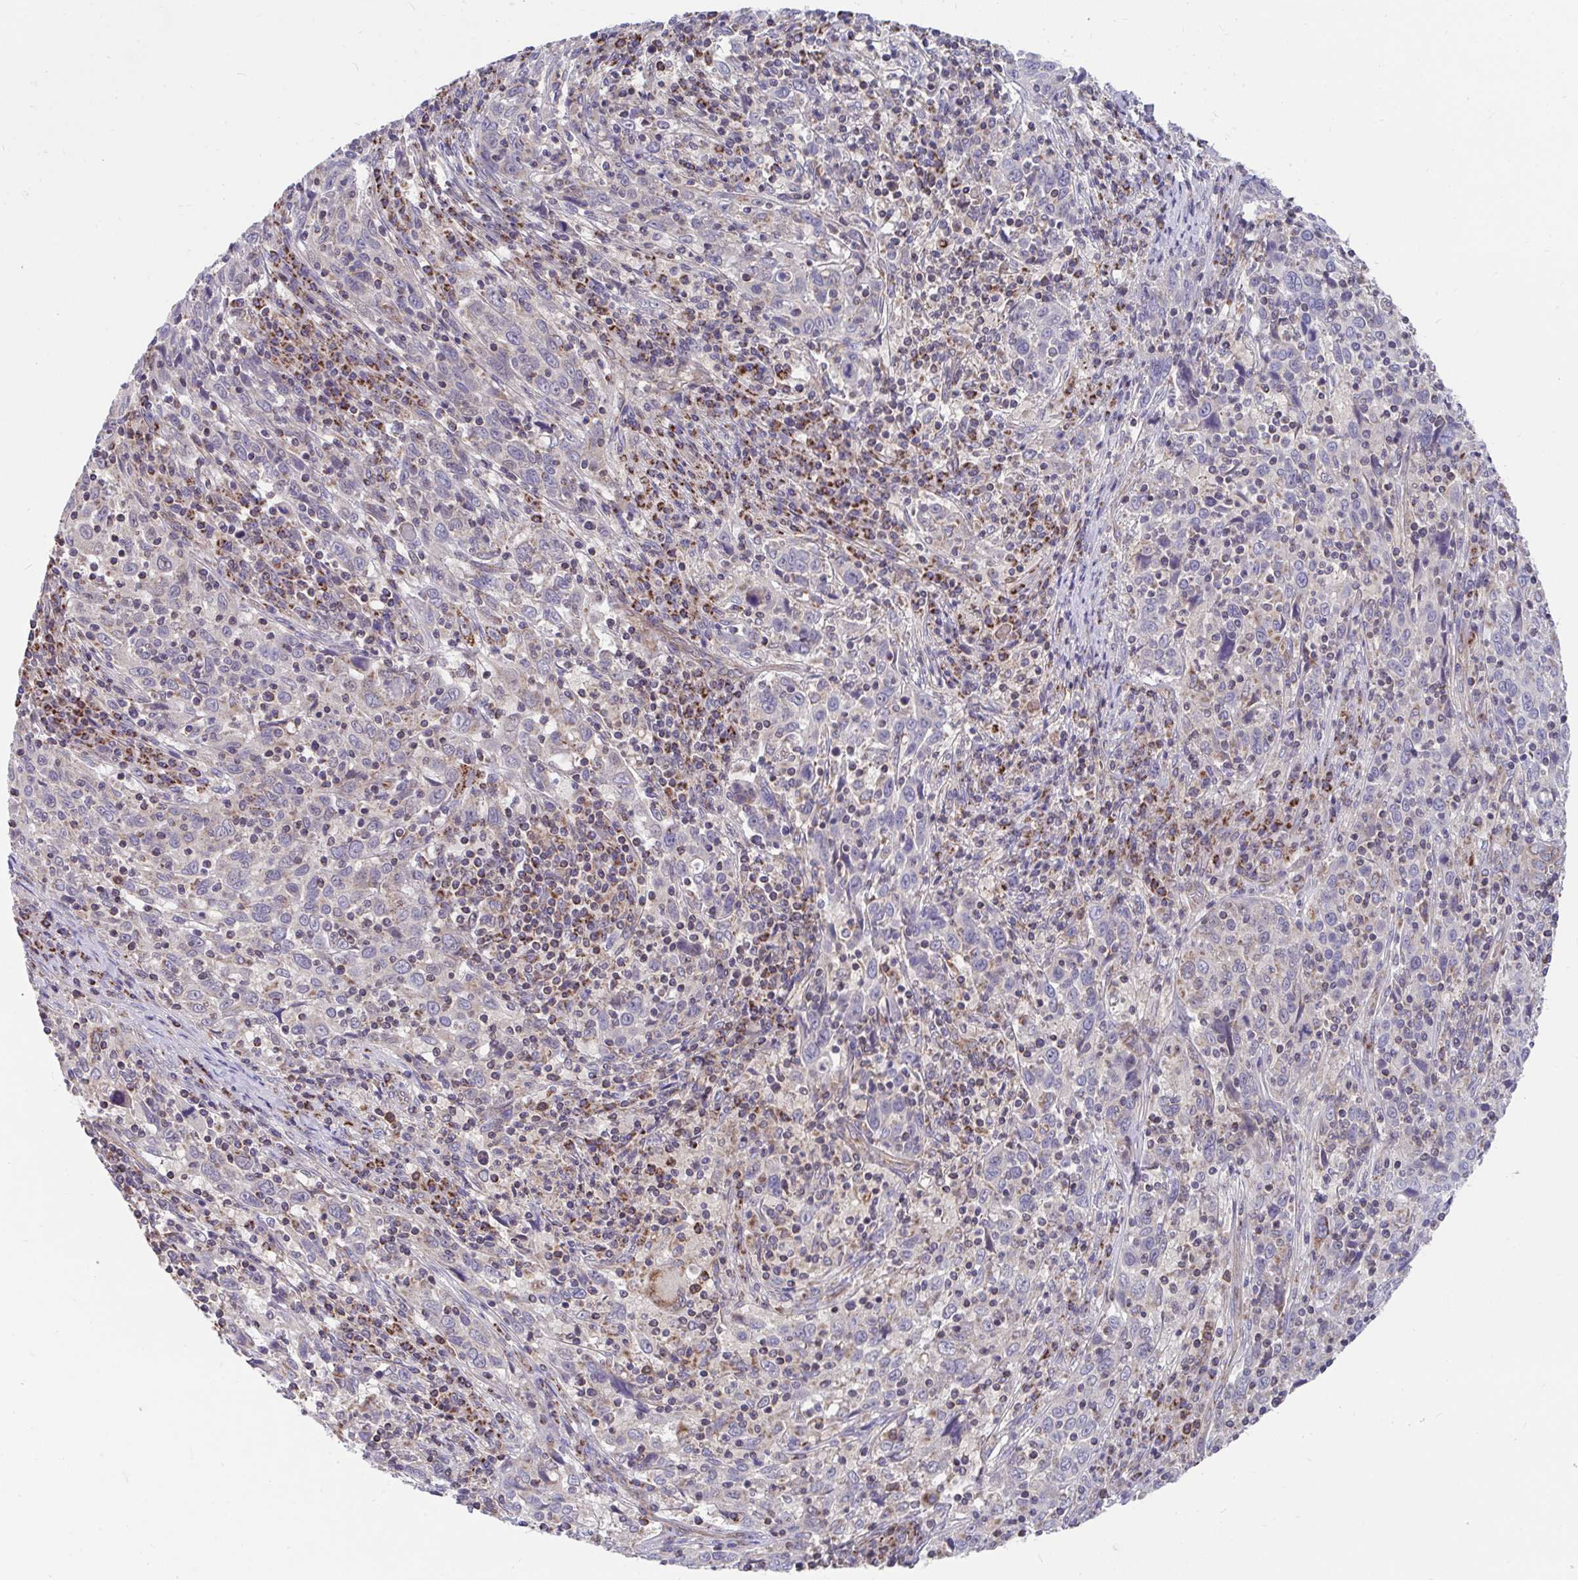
{"staining": {"intensity": "negative", "quantity": "none", "location": "none"}, "tissue": "cervical cancer", "cell_type": "Tumor cells", "image_type": "cancer", "snomed": [{"axis": "morphology", "description": "Squamous cell carcinoma, NOS"}, {"axis": "topography", "description": "Cervix"}], "caption": "Photomicrograph shows no significant protein staining in tumor cells of cervical squamous cell carcinoma.", "gene": "FHIP1B", "patient": {"sex": "female", "age": 46}}